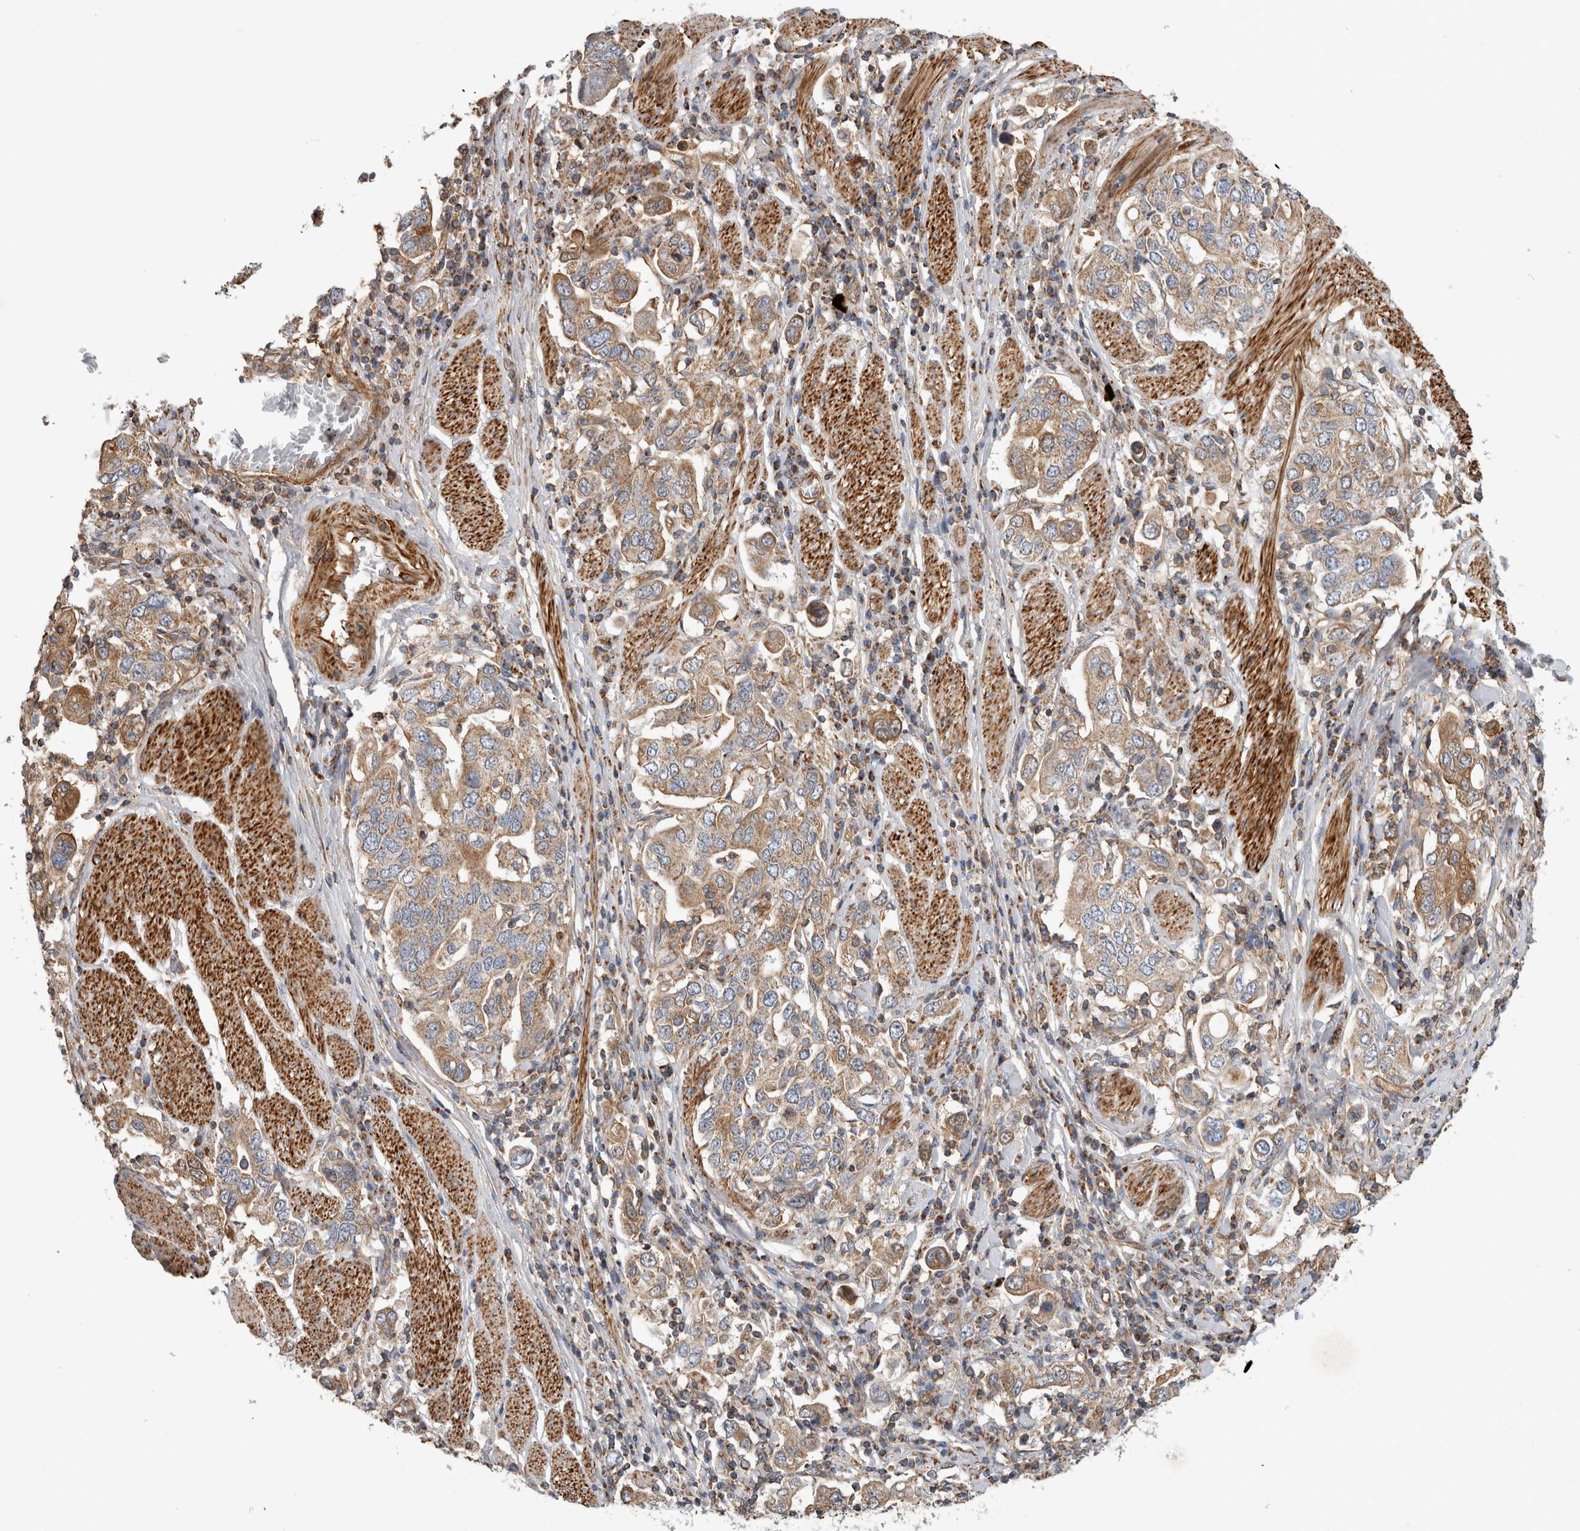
{"staining": {"intensity": "weak", "quantity": ">75%", "location": "cytoplasmic/membranous"}, "tissue": "stomach cancer", "cell_type": "Tumor cells", "image_type": "cancer", "snomed": [{"axis": "morphology", "description": "Adenocarcinoma, NOS"}, {"axis": "topography", "description": "Stomach, upper"}], "caption": "IHC photomicrograph of neoplastic tissue: stomach cancer (adenocarcinoma) stained using immunohistochemistry reveals low levels of weak protein expression localized specifically in the cytoplasmic/membranous of tumor cells, appearing as a cytoplasmic/membranous brown color.", "gene": "SFXN2", "patient": {"sex": "male", "age": 62}}